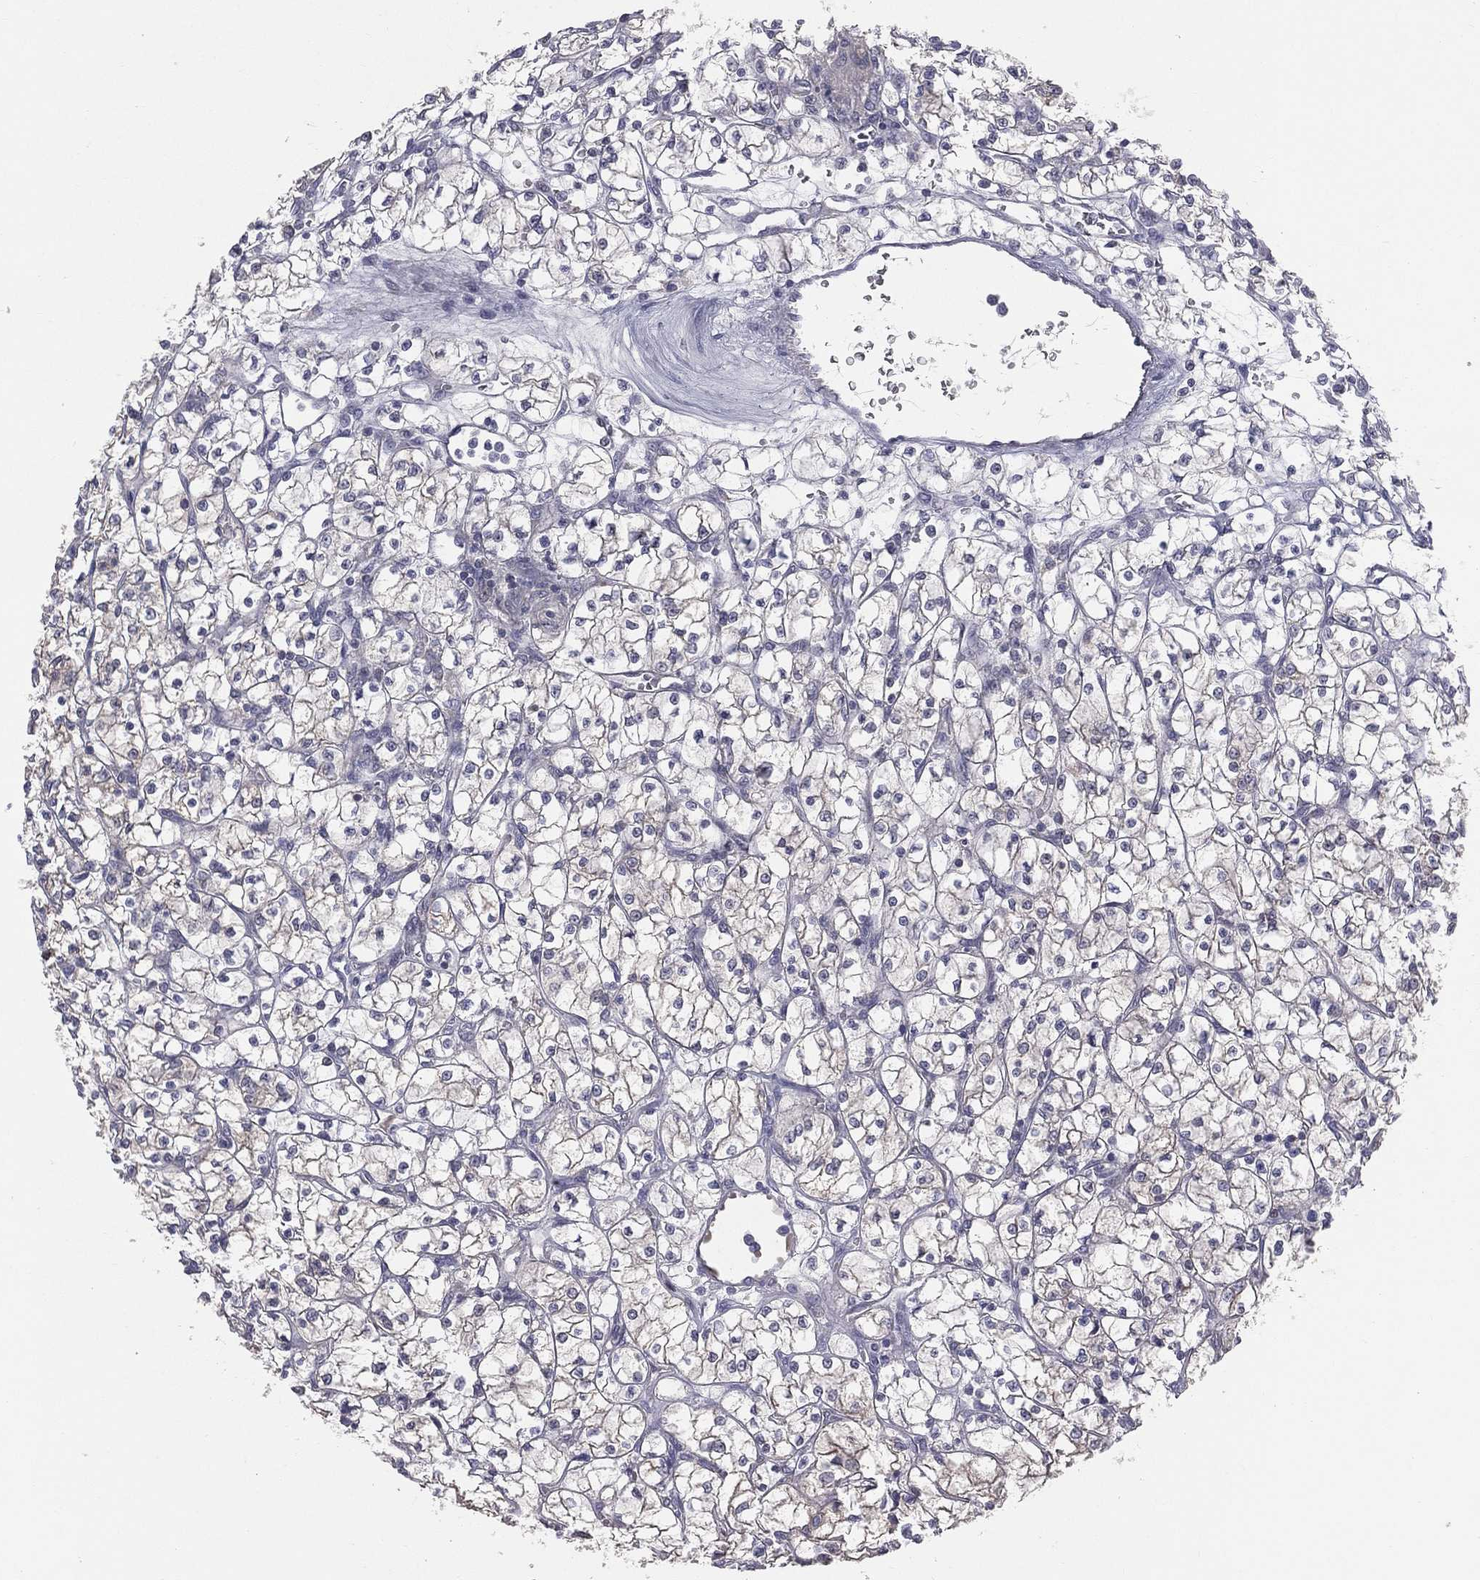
{"staining": {"intensity": "negative", "quantity": "none", "location": "none"}, "tissue": "renal cancer", "cell_type": "Tumor cells", "image_type": "cancer", "snomed": [{"axis": "morphology", "description": "Adenocarcinoma, NOS"}, {"axis": "topography", "description": "Kidney"}], "caption": "An immunohistochemistry photomicrograph of renal cancer (adenocarcinoma) is shown. There is no staining in tumor cells of renal cancer (adenocarcinoma). The staining is performed using DAB (3,3'-diaminobenzidine) brown chromogen with nuclei counter-stained in using hematoxylin.", "gene": "DMKN", "patient": {"sex": "female", "age": 64}}